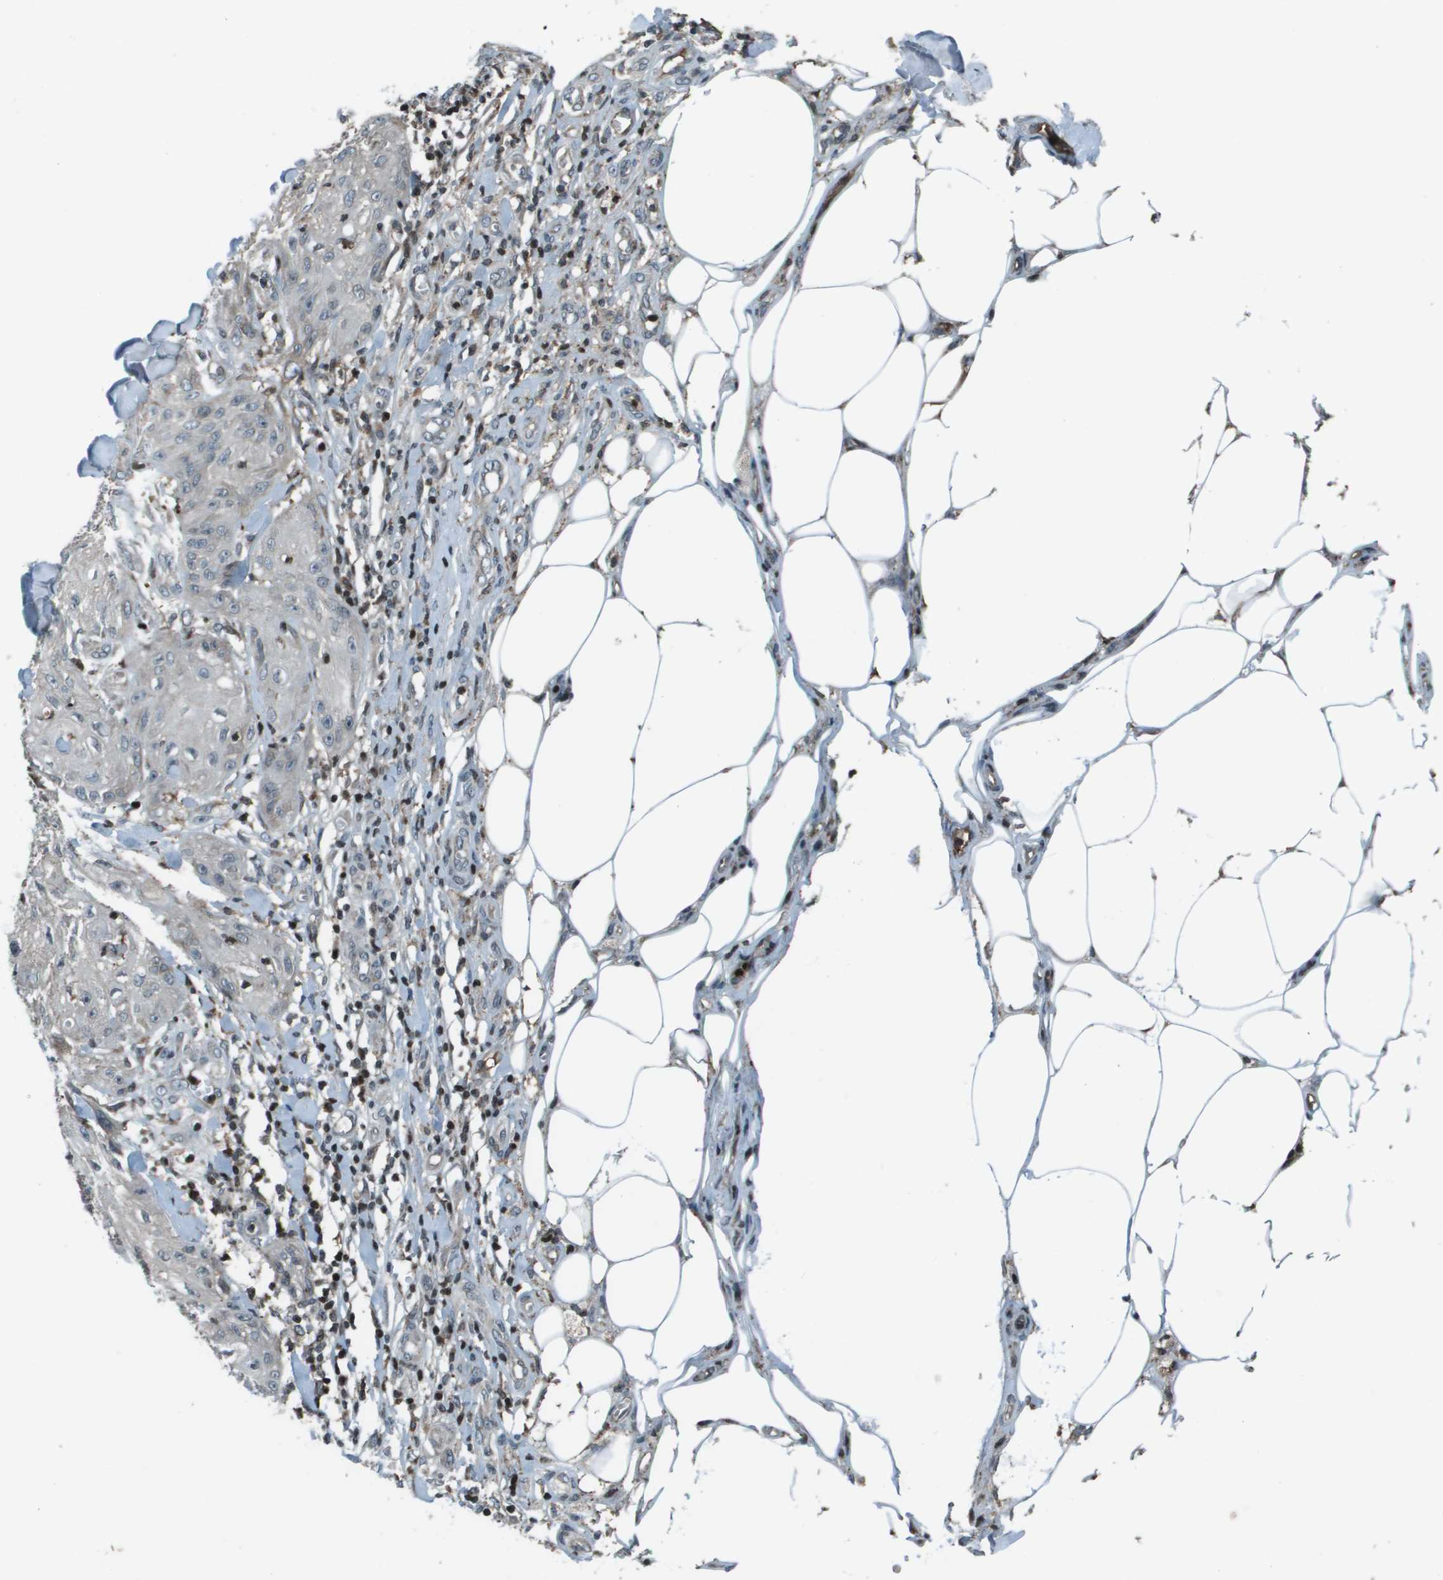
{"staining": {"intensity": "negative", "quantity": "none", "location": "none"}, "tissue": "skin cancer", "cell_type": "Tumor cells", "image_type": "cancer", "snomed": [{"axis": "morphology", "description": "Squamous cell carcinoma, NOS"}, {"axis": "topography", "description": "Skin"}], "caption": "High magnification brightfield microscopy of squamous cell carcinoma (skin) stained with DAB (3,3'-diaminobenzidine) (brown) and counterstained with hematoxylin (blue): tumor cells show no significant positivity.", "gene": "CXCL12", "patient": {"sex": "male", "age": 74}}